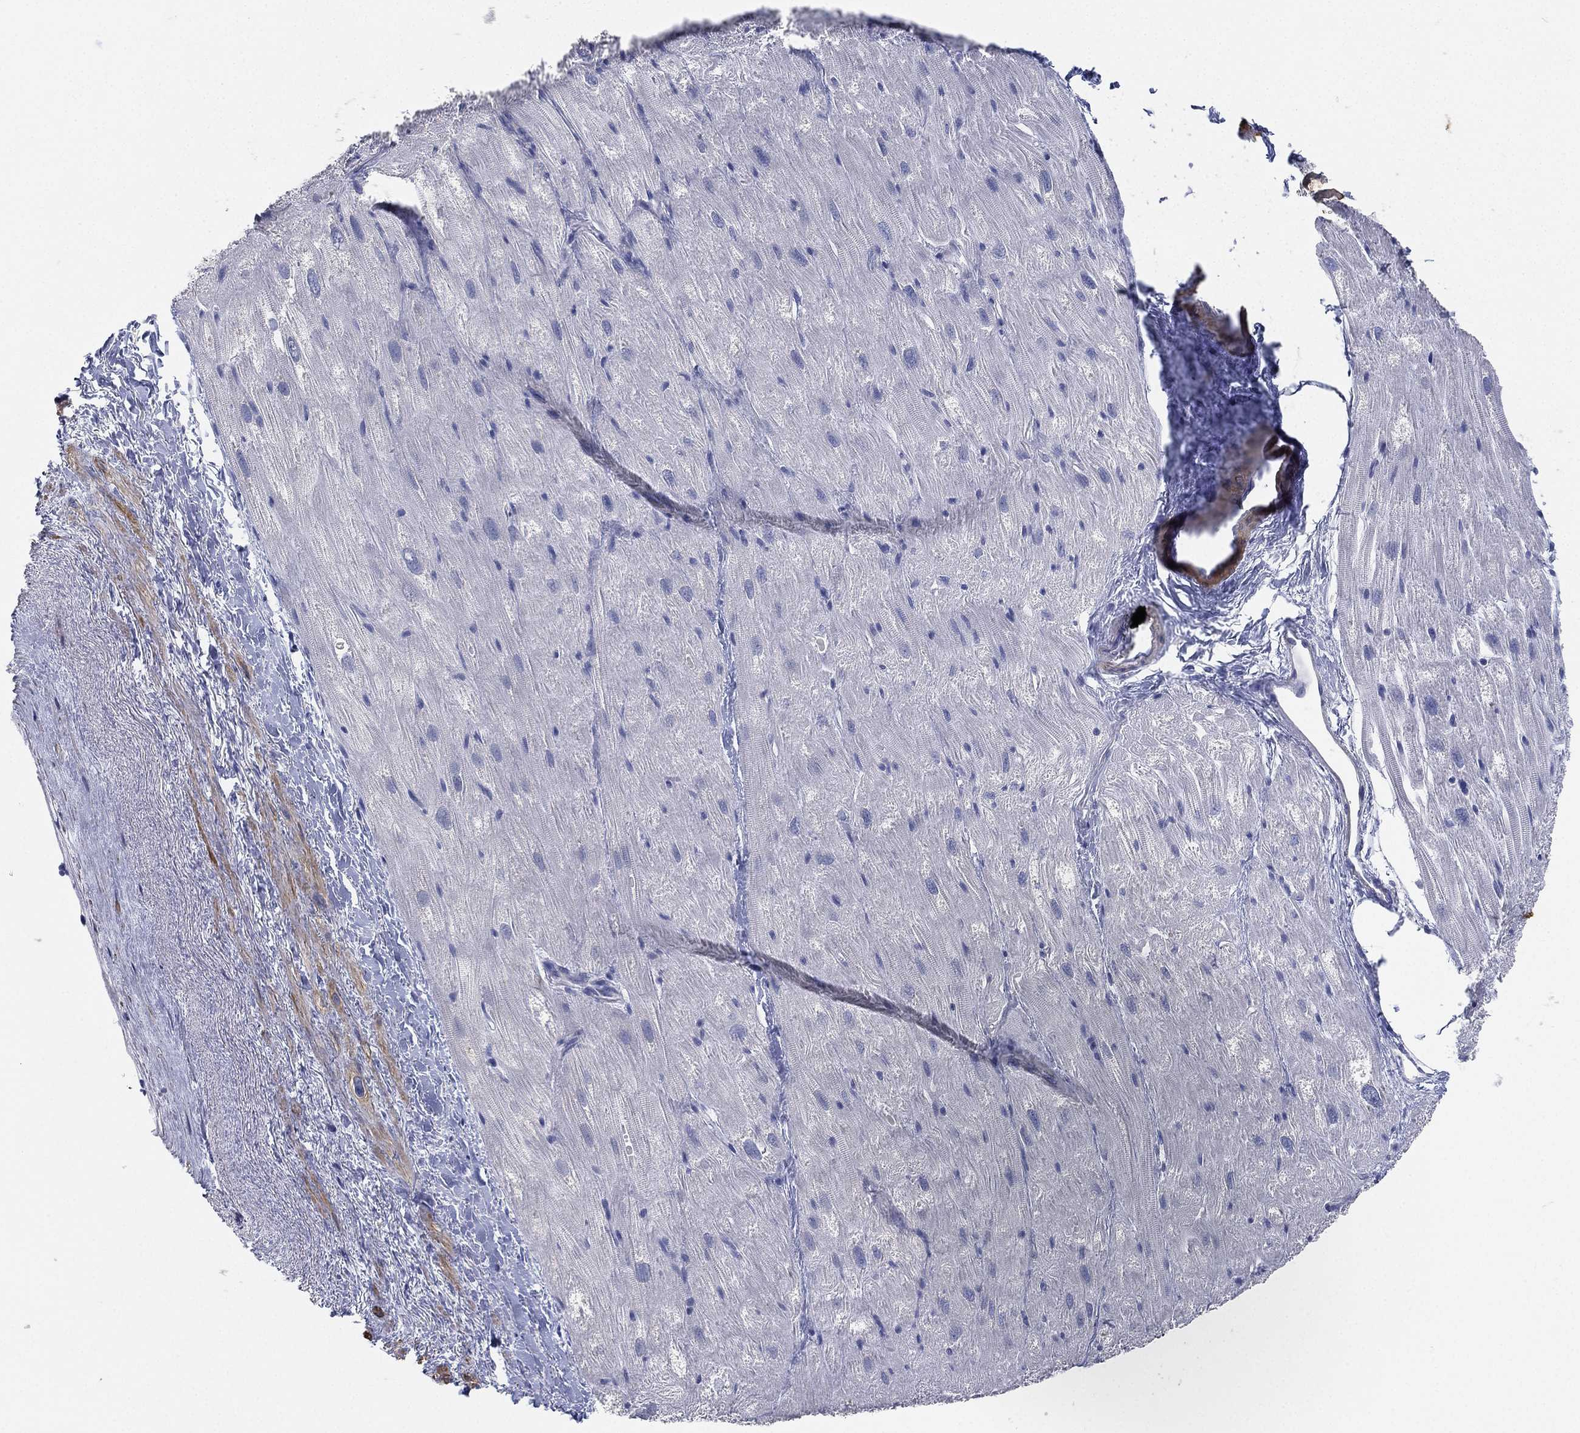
{"staining": {"intensity": "negative", "quantity": "none", "location": "none"}, "tissue": "heart muscle", "cell_type": "Cardiomyocytes", "image_type": "normal", "snomed": [{"axis": "morphology", "description": "Normal tissue, NOS"}, {"axis": "topography", "description": "Heart"}], "caption": "Human heart muscle stained for a protein using immunohistochemistry displays no expression in cardiomyocytes.", "gene": "FAM187B", "patient": {"sex": "male", "age": 62}}